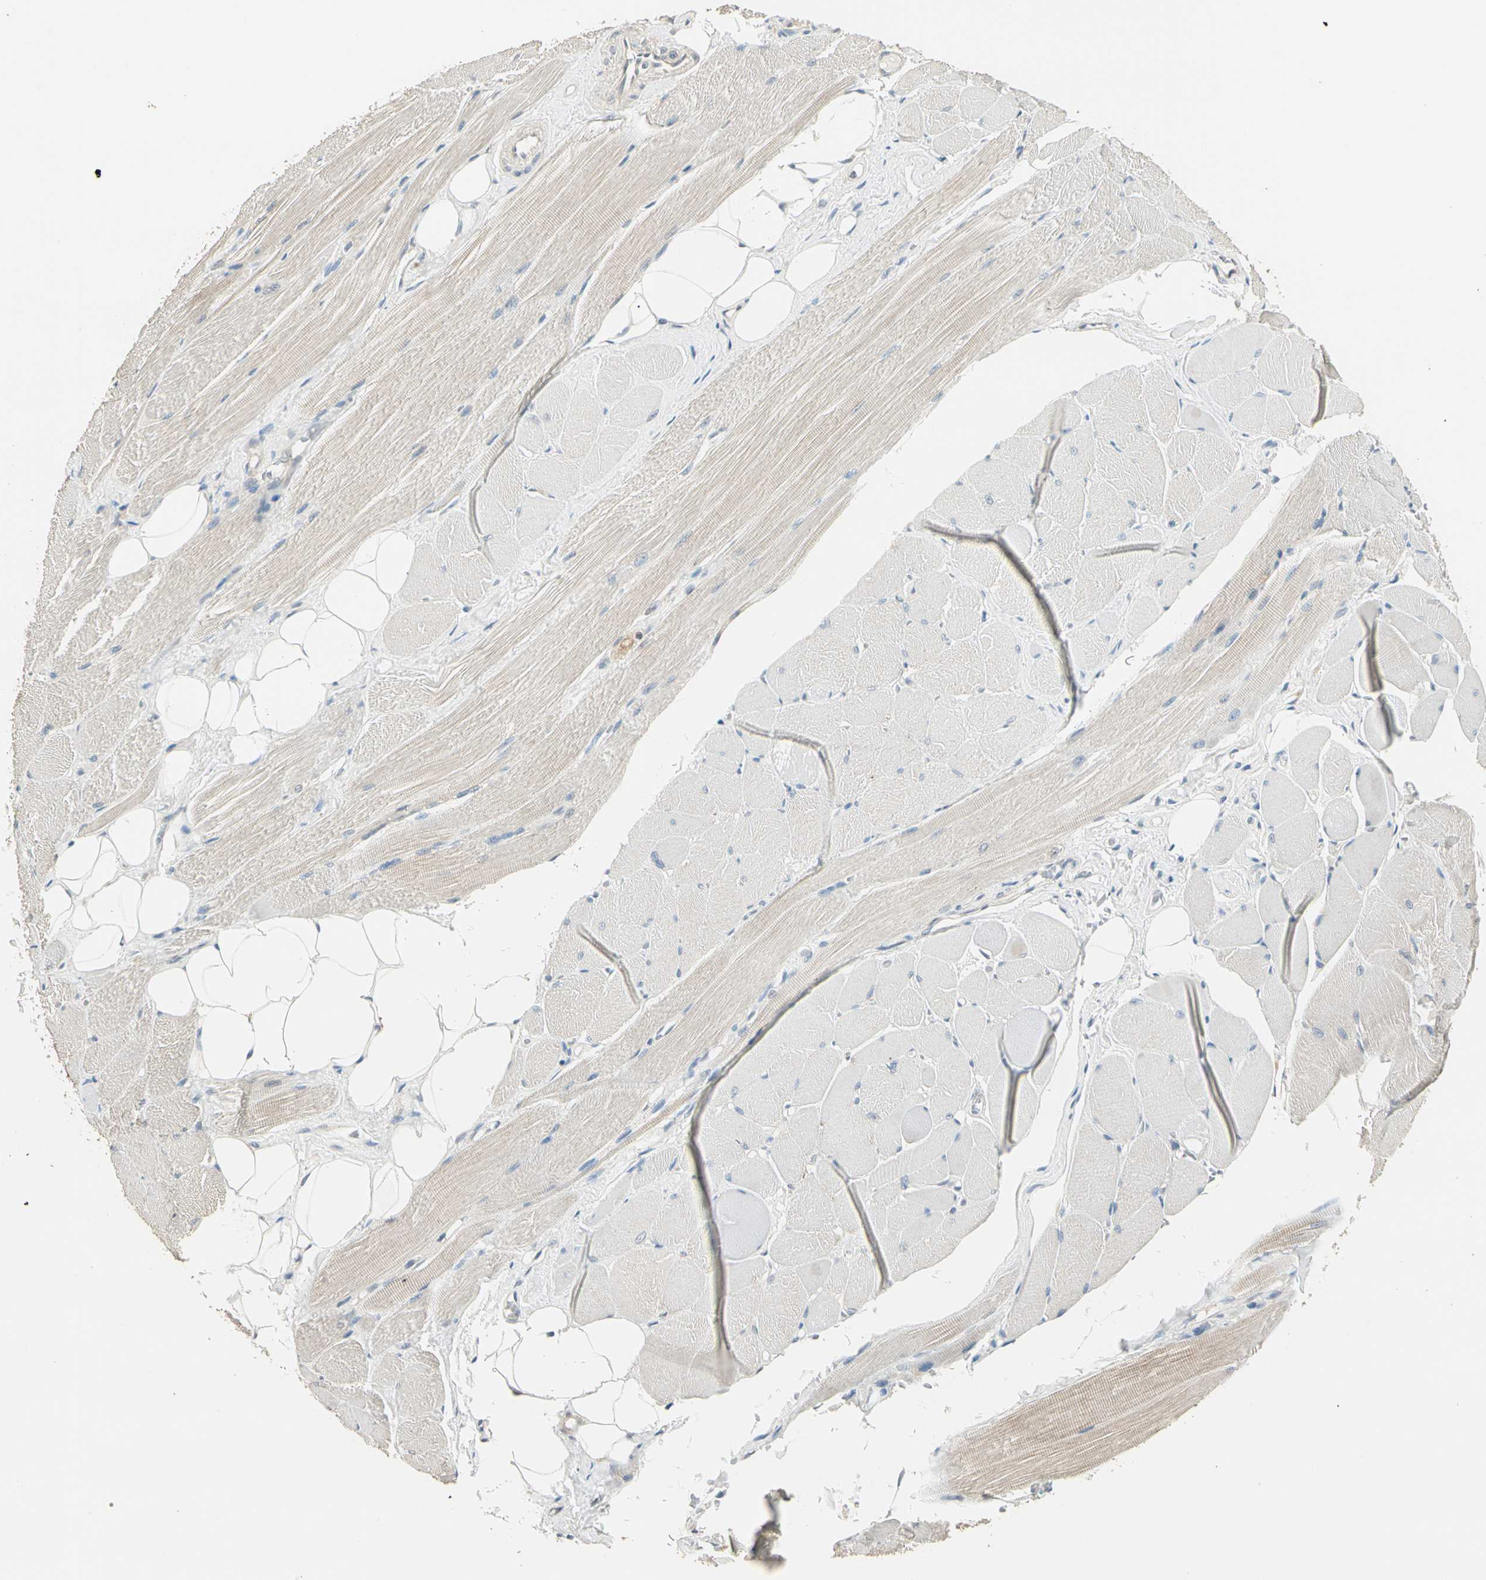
{"staining": {"intensity": "moderate", "quantity": "<25%", "location": "cytoplasmic/membranous"}, "tissue": "adipose tissue", "cell_type": "Adipocytes", "image_type": "normal", "snomed": [{"axis": "morphology", "description": "Normal tissue, NOS"}, {"axis": "topography", "description": "Skeletal muscle"}, {"axis": "topography", "description": "Peripheral nerve tissue"}], "caption": "This is an image of immunohistochemistry (IHC) staining of unremarkable adipose tissue, which shows moderate expression in the cytoplasmic/membranous of adipocytes.", "gene": "MAP3K7", "patient": {"sex": "female", "age": 84}}